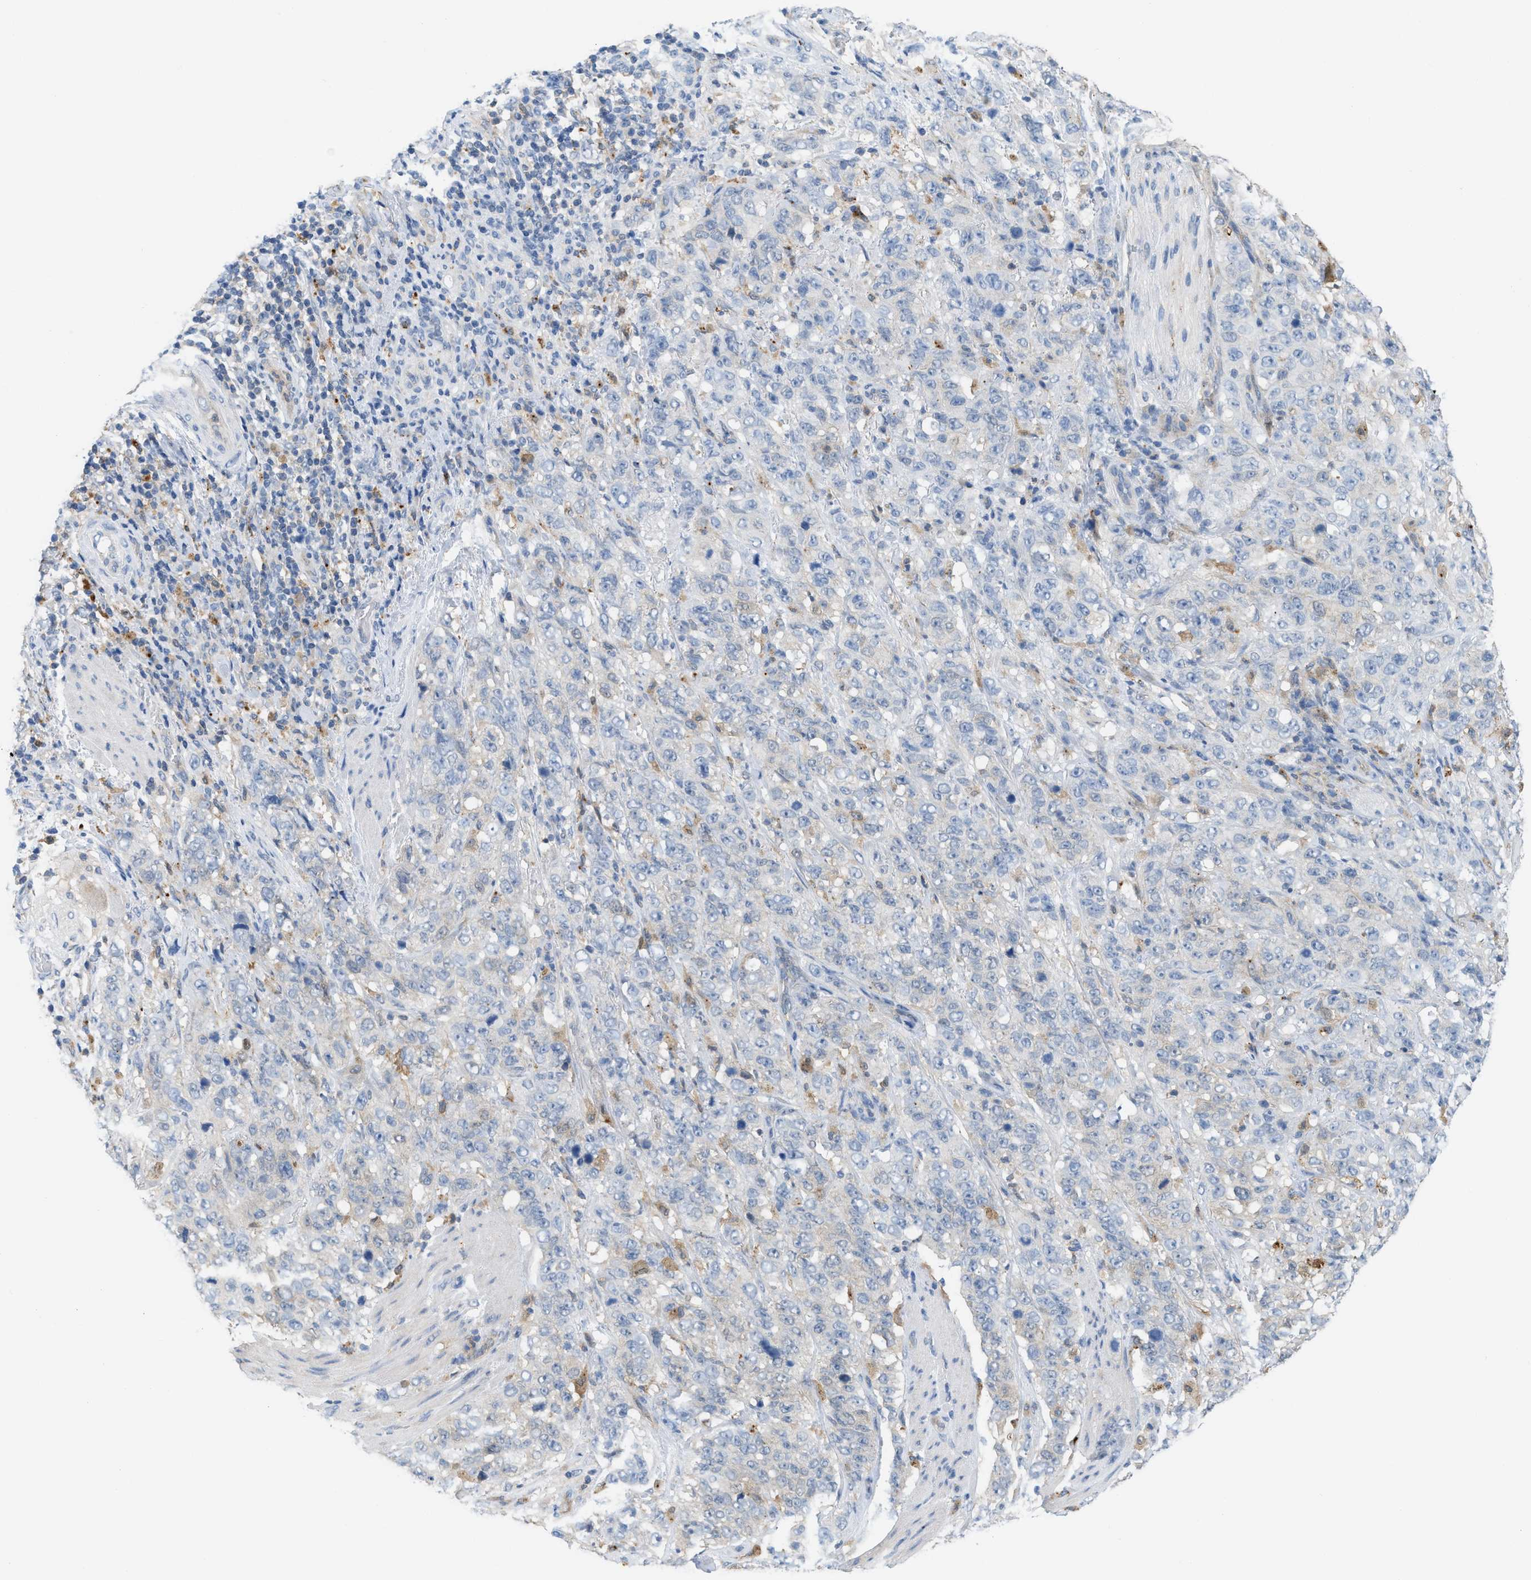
{"staining": {"intensity": "negative", "quantity": "none", "location": "none"}, "tissue": "stomach cancer", "cell_type": "Tumor cells", "image_type": "cancer", "snomed": [{"axis": "morphology", "description": "Adenocarcinoma, NOS"}, {"axis": "topography", "description": "Stomach"}], "caption": "Micrograph shows no significant protein positivity in tumor cells of adenocarcinoma (stomach).", "gene": "CSTB", "patient": {"sex": "male", "age": 48}}